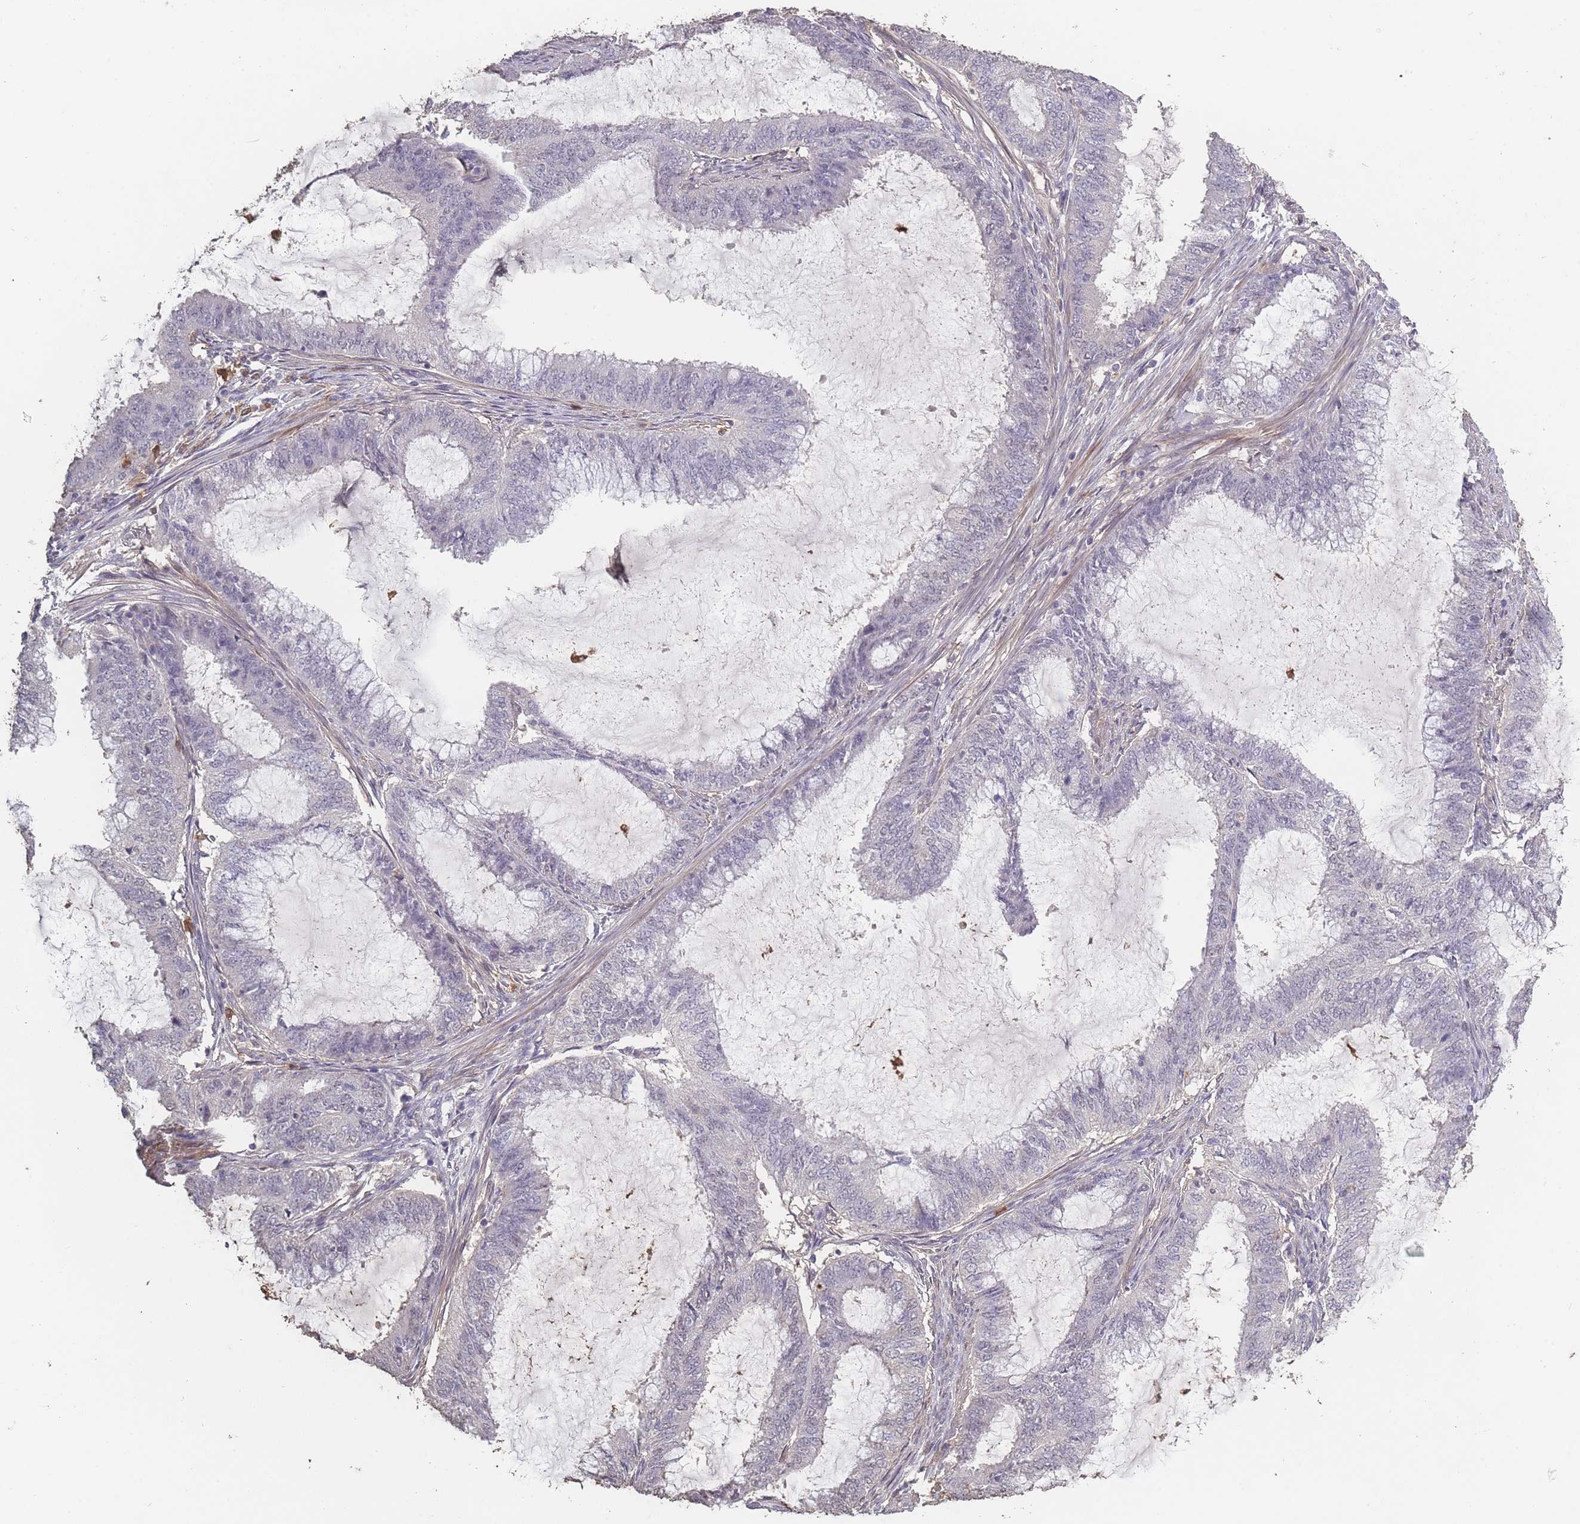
{"staining": {"intensity": "negative", "quantity": "none", "location": "none"}, "tissue": "endometrial cancer", "cell_type": "Tumor cells", "image_type": "cancer", "snomed": [{"axis": "morphology", "description": "Adenocarcinoma, NOS"}, {"axis": "topography", "description": "Endometrium"}], "caption": "A high-resolution micrograph shows immunohistochemistry staining of adenocarcinoma (endometrial), which exhibits no significant expression in tumor cells.", "gene": "BST1", "patient": {"sex": "female", "age": 51}}